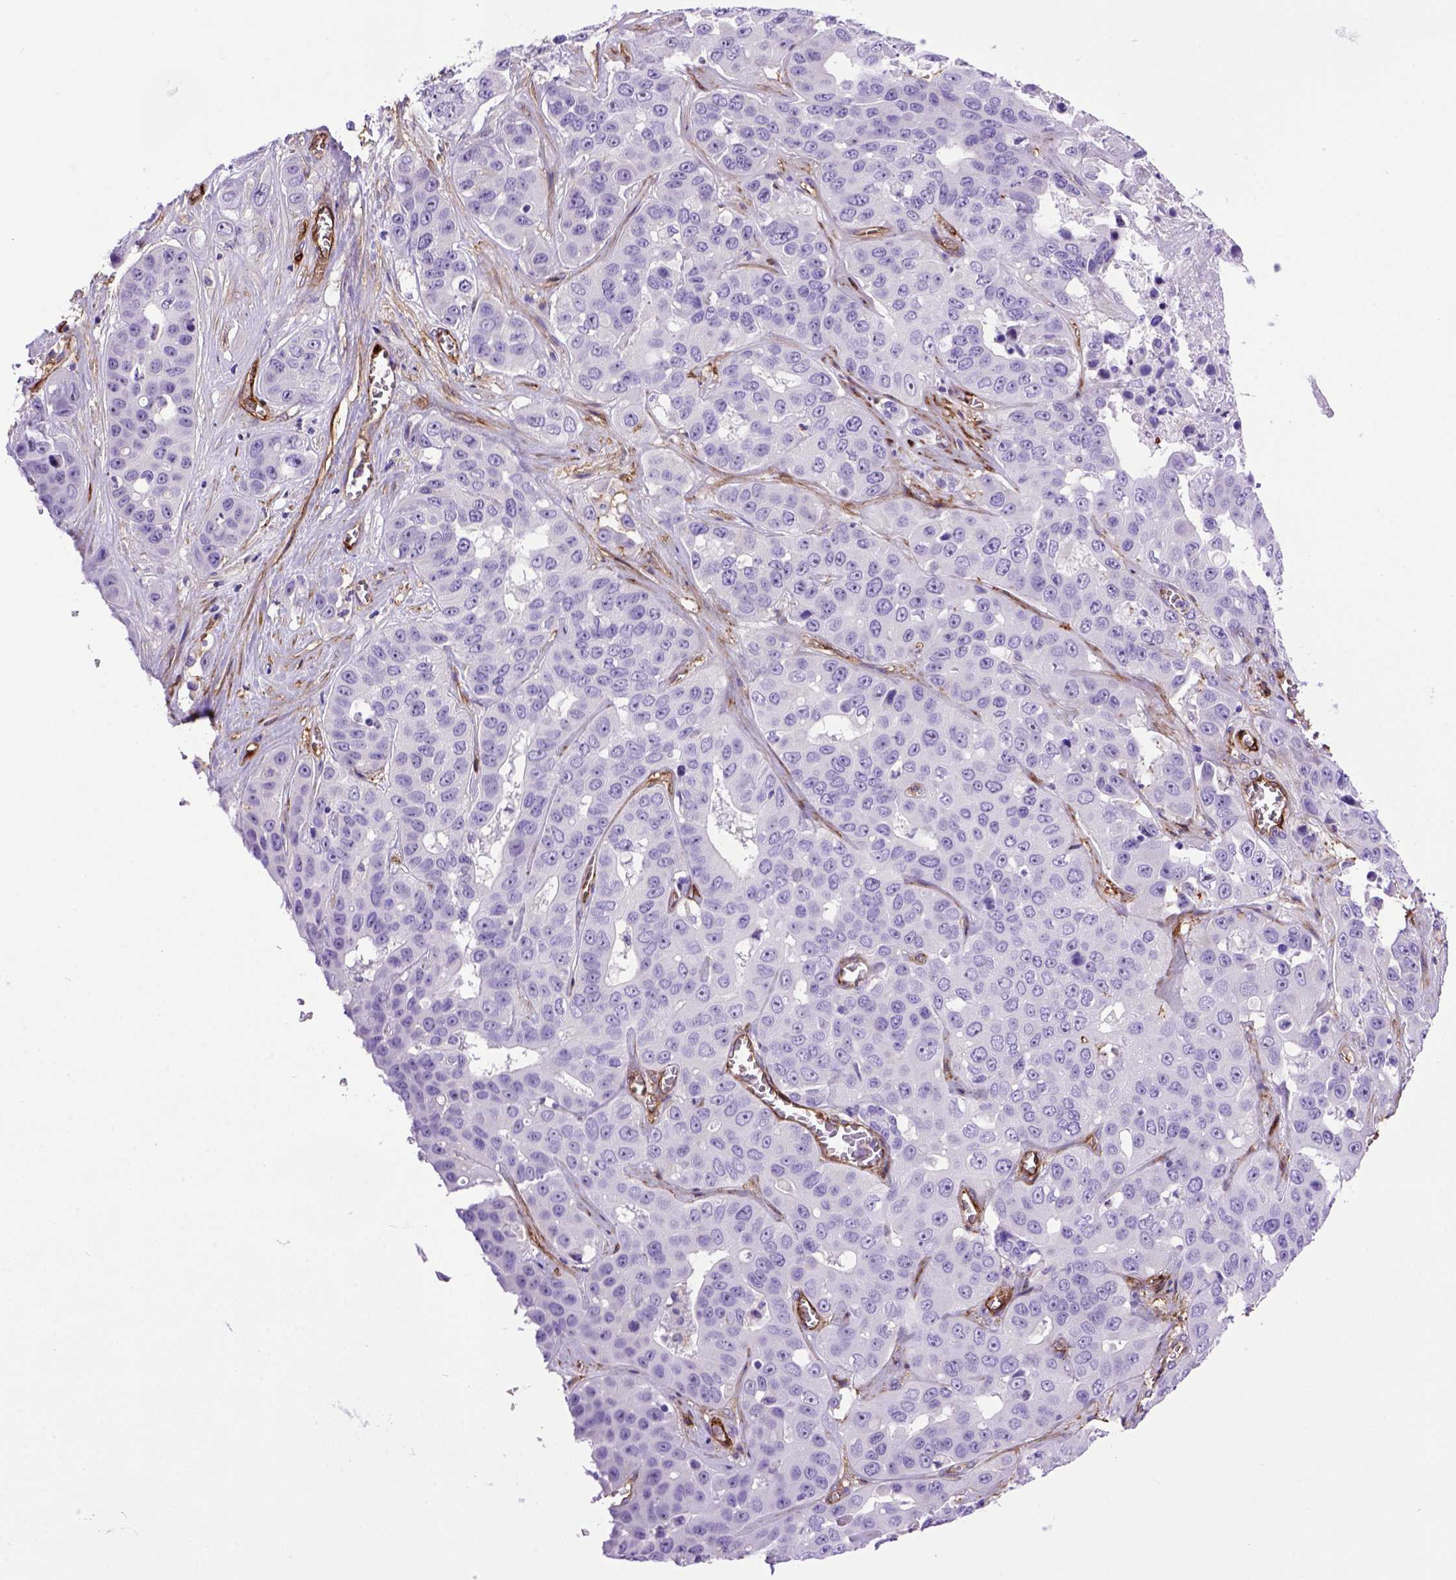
{"staining": {"intensity": "negative", "quantity": "none", "location": "none"}, "tissue": "liver cancer", "cell_type": "Tumor cells", "image_type": "cancer", "snomed": [{"axis": "morphology", "description": "Cholangiocarcinoma"}, {"axis": "topography", "description": "Liver"}], "caption": "Immunohistochemical staining of liver cancer displays no significant expression in tumor cells.", "gene": "ENG", "patient": {"sex": "female", "age": 52}}